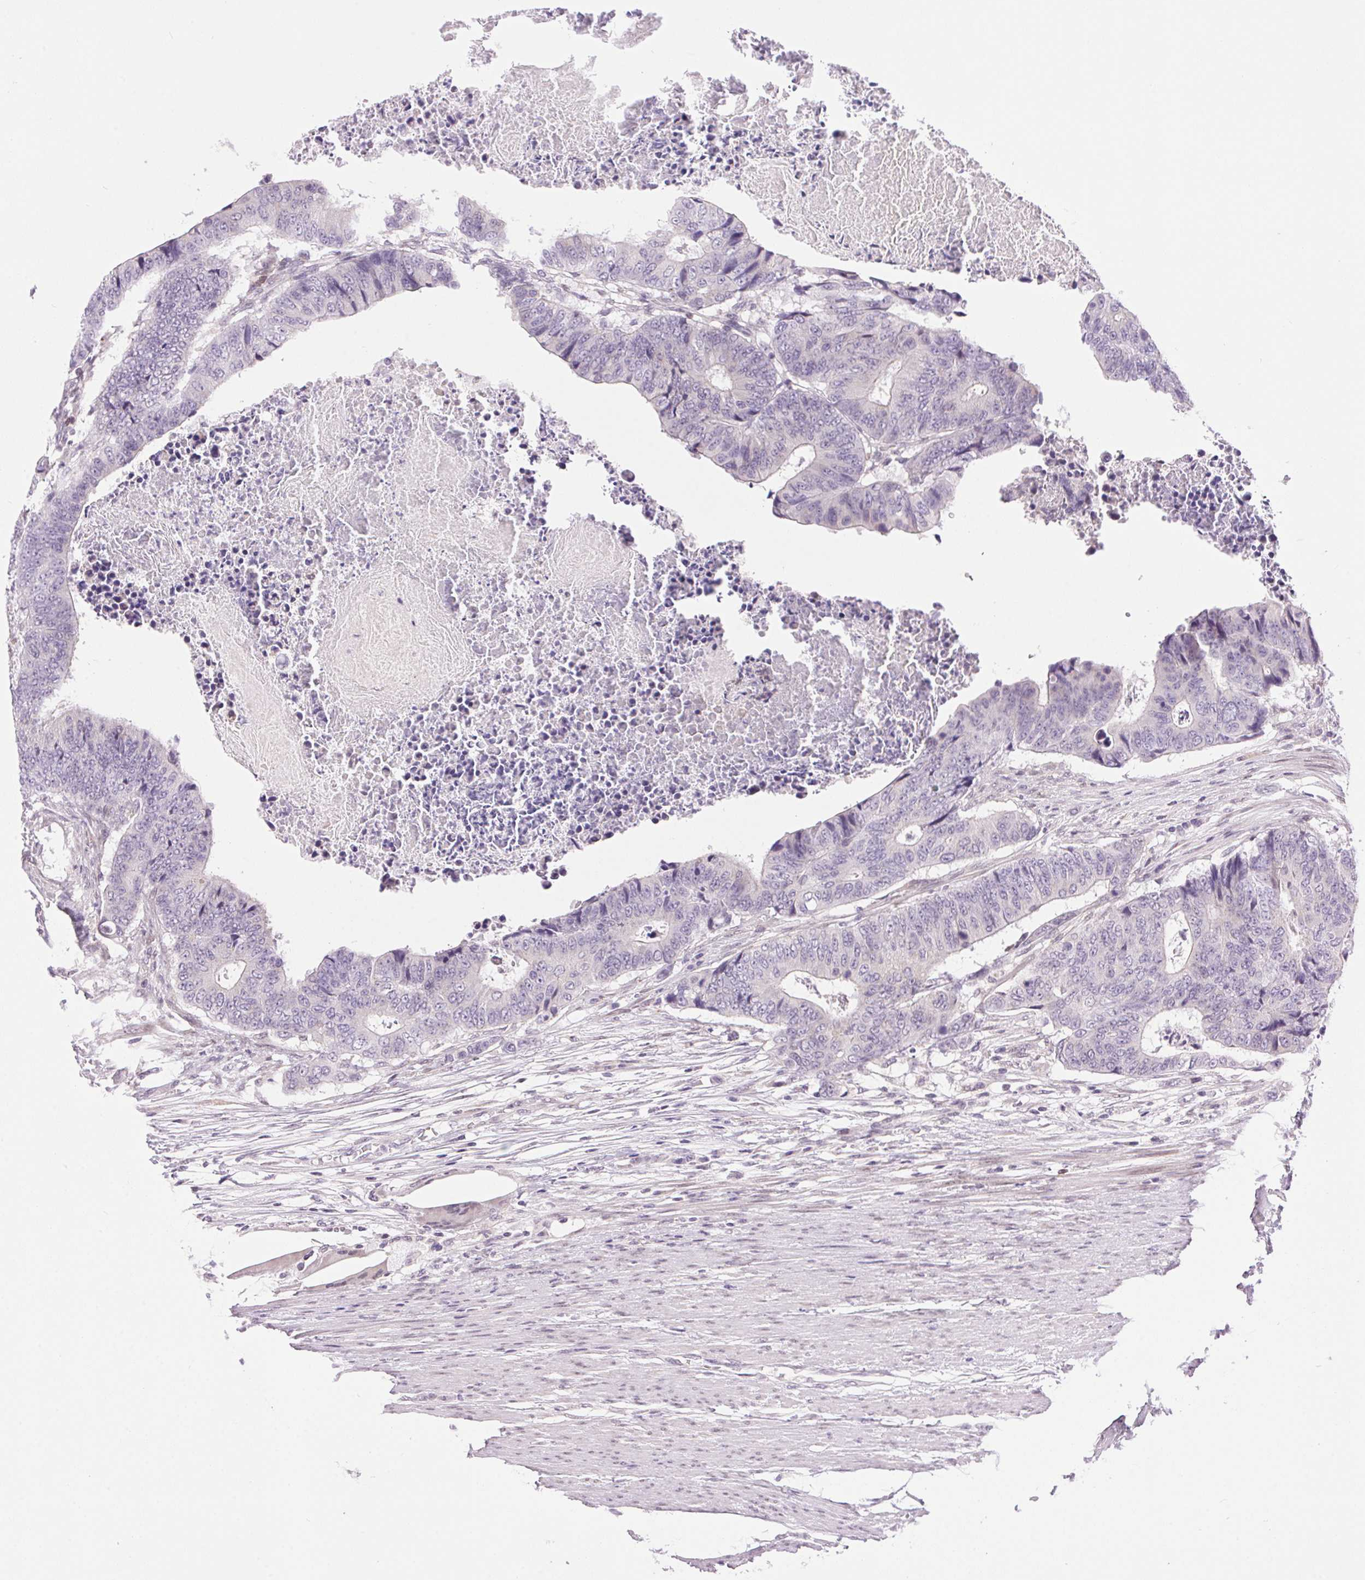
{"staining": {"intensity": "negative", "quantity": "none", "location": "none"}, "tissue": "colorectal cancer", "cell_type": "Tumor cells", "image_type": "cancer", "snomed": [{"axis": "morphology", "description": "Adenocarcinoma, NOS"}, {"axis": "topography", "description": "Colon"}], "caption": "Immunohistochemical staining of colorectal adenocarcinoma demonstrates no significant positivity in tumor cells. (DAB (3,3'-diaminobenzidine) IHC visualized using brightfield microscopy, high magnification).", "gene": "SMIM13", "patient": {"sex": "female", "age": 48}}